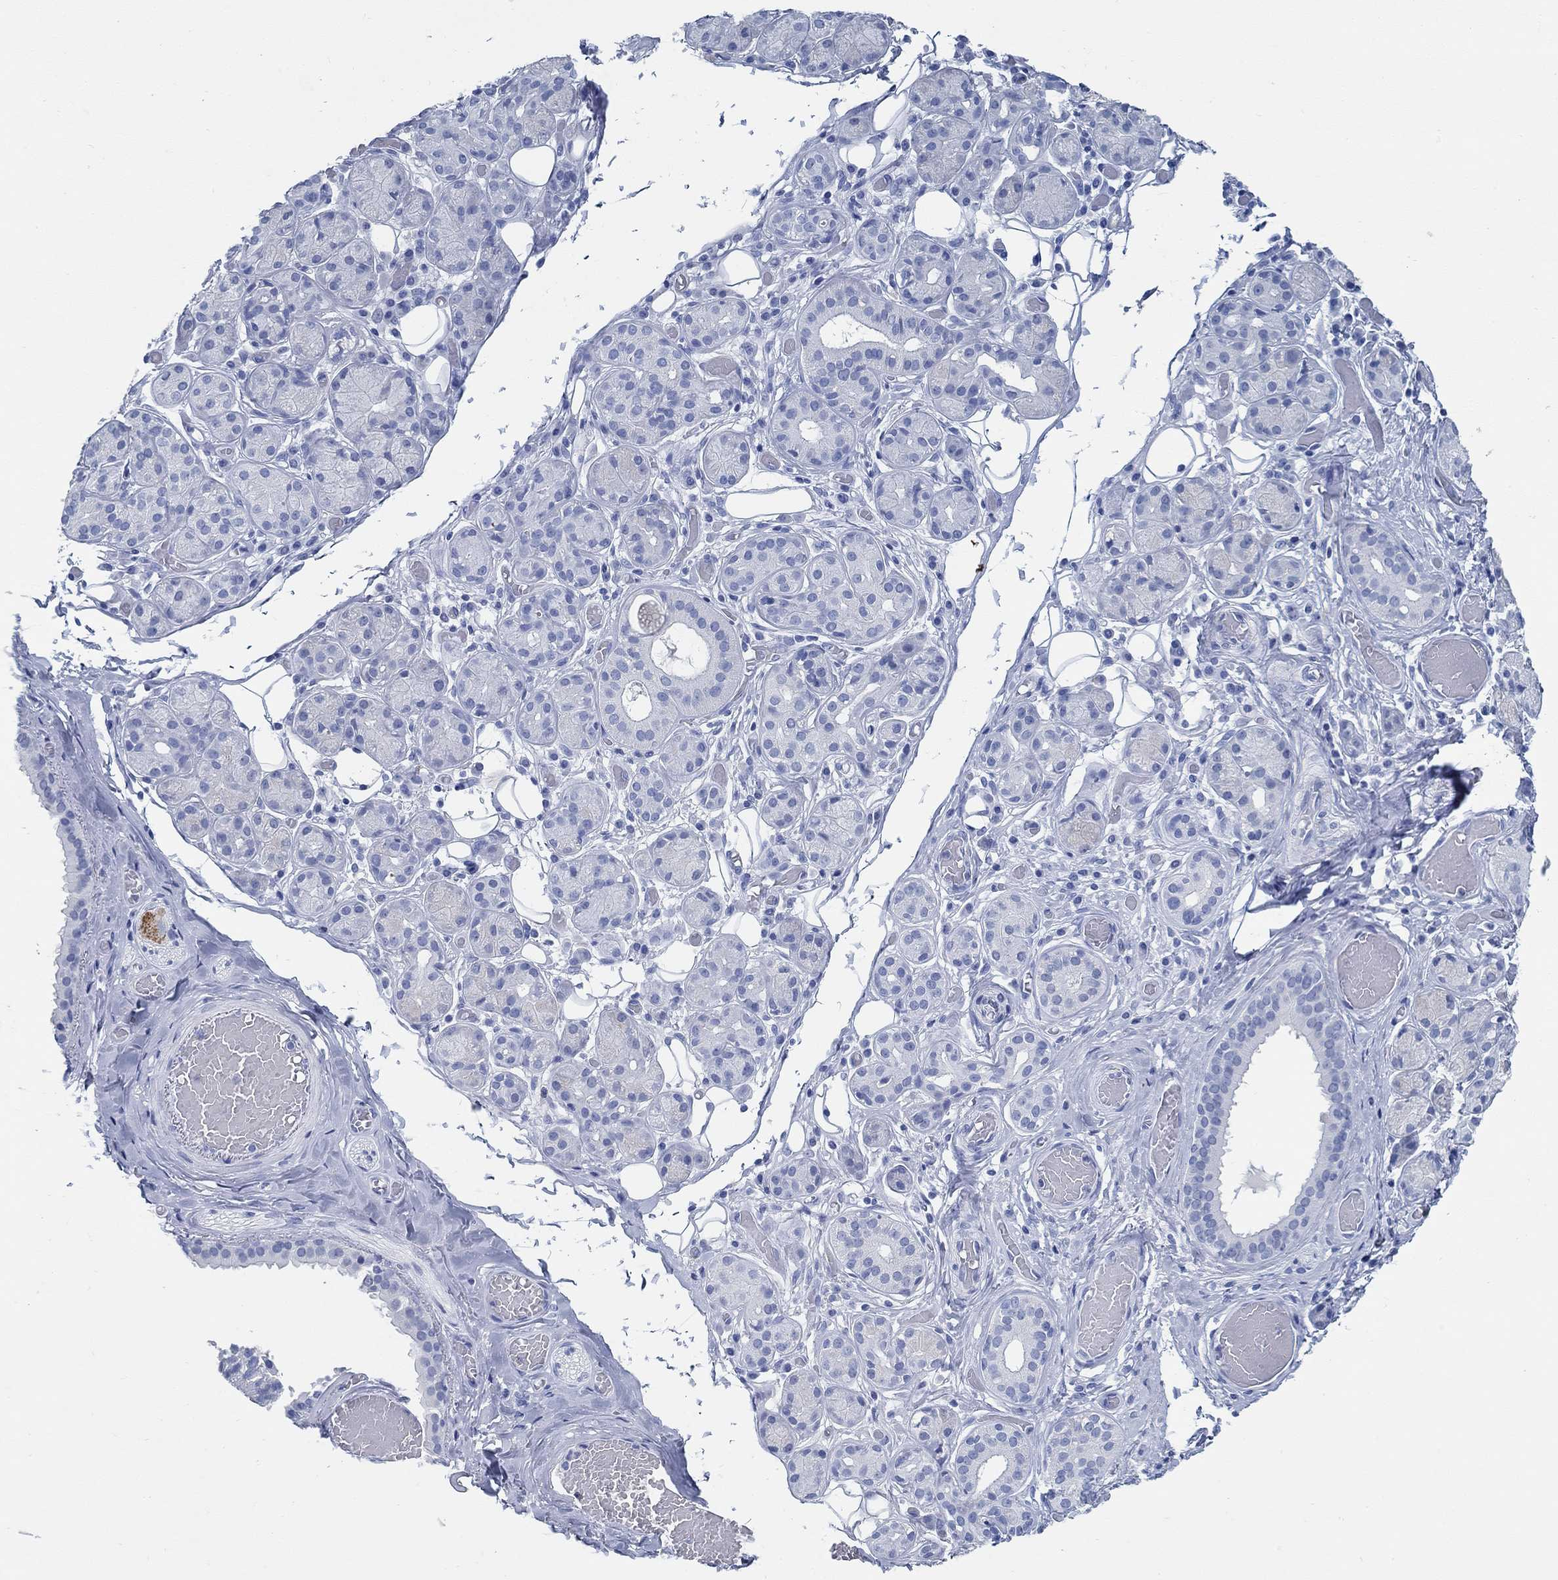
{"staining": {"intensity": "negative", "quantity": "none", "location": "none"}, "tissue": "salivary gland", "cell_type": "Glandular cells", "image_type": "normal", "snomed": [{"axis": "morphology", "description": "Normal tissue, NOS"}, {"axis": "topography", "description": "Salivary gland"}, {"axis": "topography", "description": "Peripheral nerve tissue"}], "caption": "Unremarkable salivary gland was stained to show a protein in brown. There is no significant positivity in glandular cells.", "gene": "SLC45A1", "patient": {"sex": "male", "age": 71}}